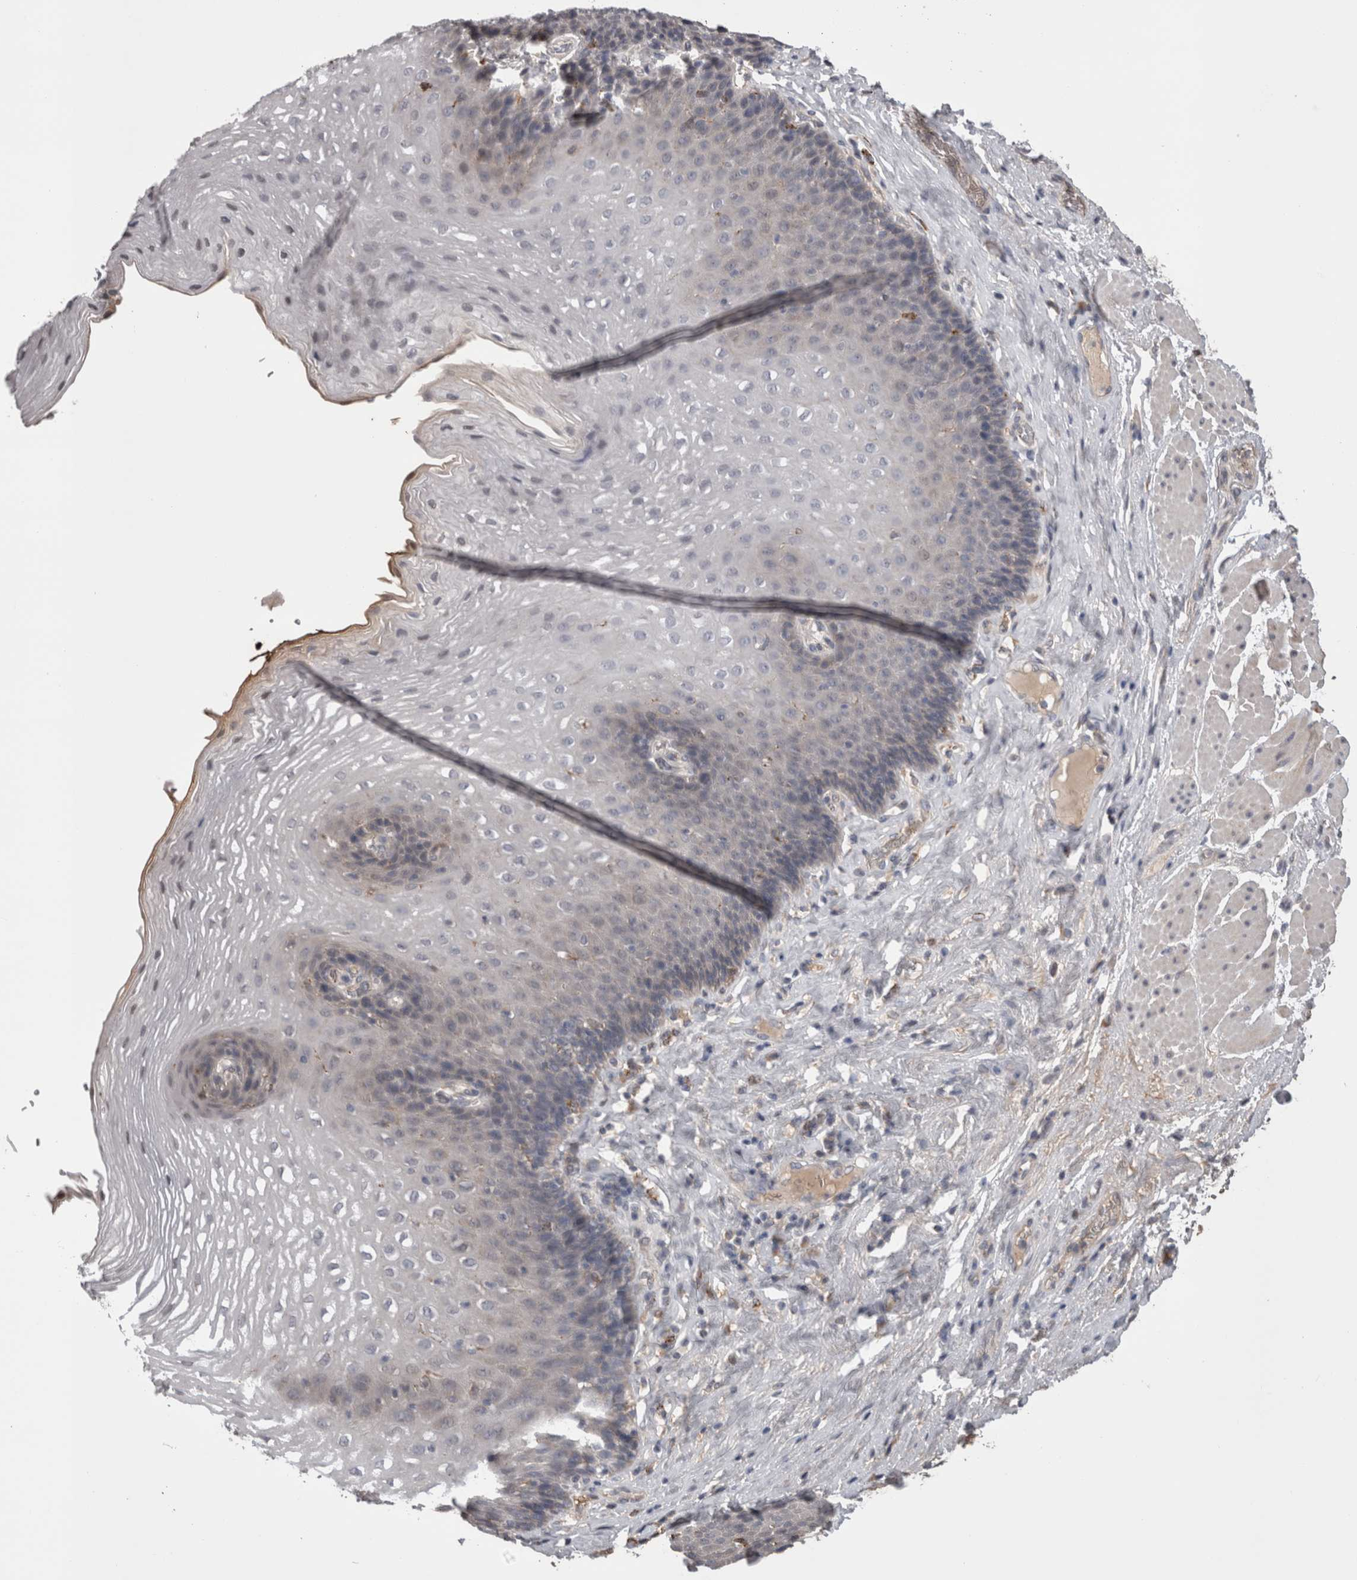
{"staining": {"intensity": "negative", "quantity": "none", "location": "none"}, "tissue": "esophagus", "cell_type": "Squamous epithelial cells", "image_type": "normal", "snomed": [{"axis": "morphology", "description": "Normal tissue, NOS"}, {"axis": "topography", "description": "Esophagus"}], "caption": "Immunohistochemical staining of normal esophagus exhibits no significant staining in squamous epithelial cells. (Brightfield microscopy of DAB IHC at high magnification).", "gene": "STC1", "patient": {"sex": "female", "age": 66}}